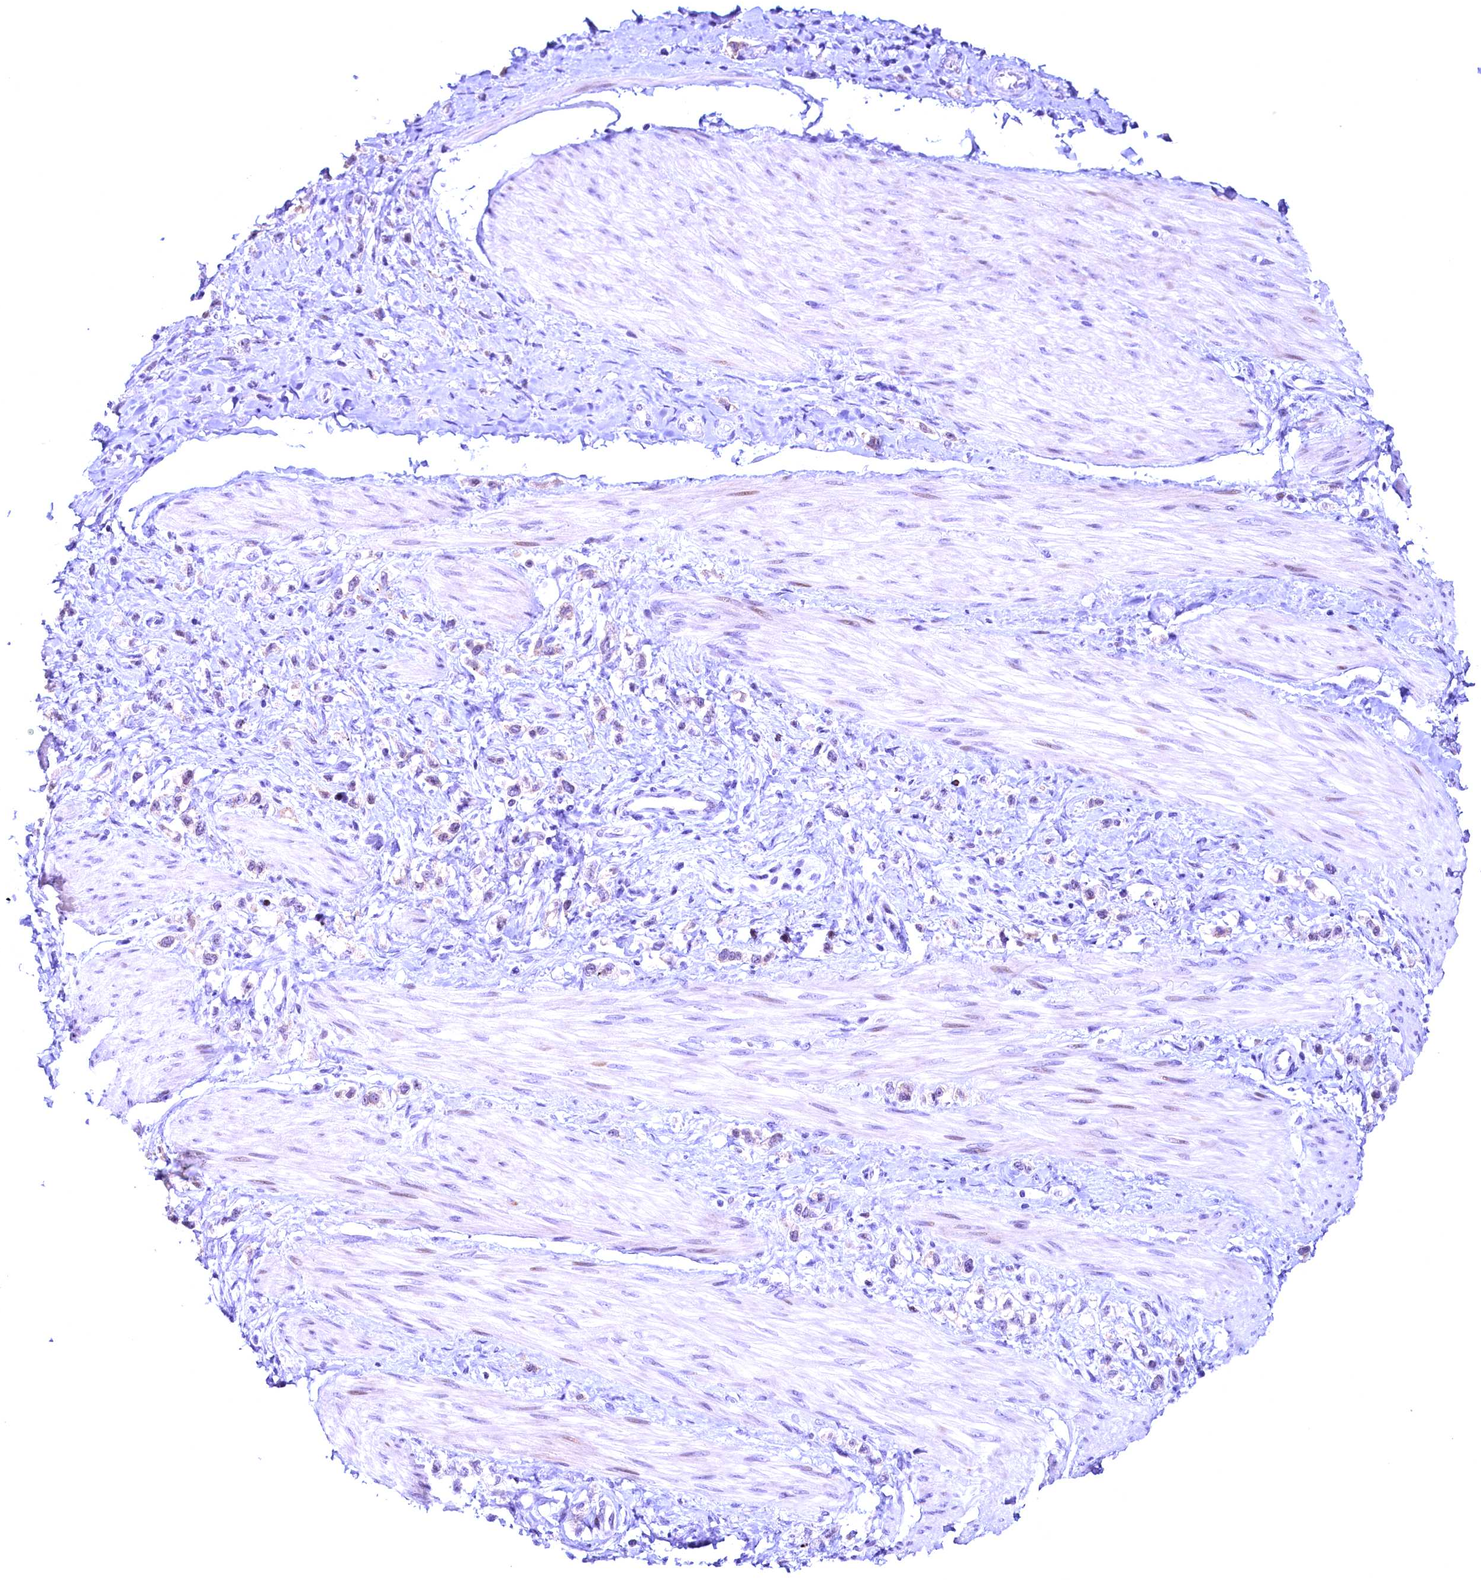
{"staining": {"intensity": "negative", "quantity": "none", "location": "none"}, "tissue": "stomach cancer", "cell_type": "Tumor cells", "image_type": "cancer", "snomed": [{"axis": "morphology", "description": "Adenocarcinoma, NOS"}, {"axis": "topography", "description": "Stomach"}], "caption": "This is an immunohistochemistry (IHC) photomicrograph of human stomach adenocarcinoma. There is no expression in tumor cells.", "gene": "CCDC106", "patient": {"sex": "female", "age": 65}}